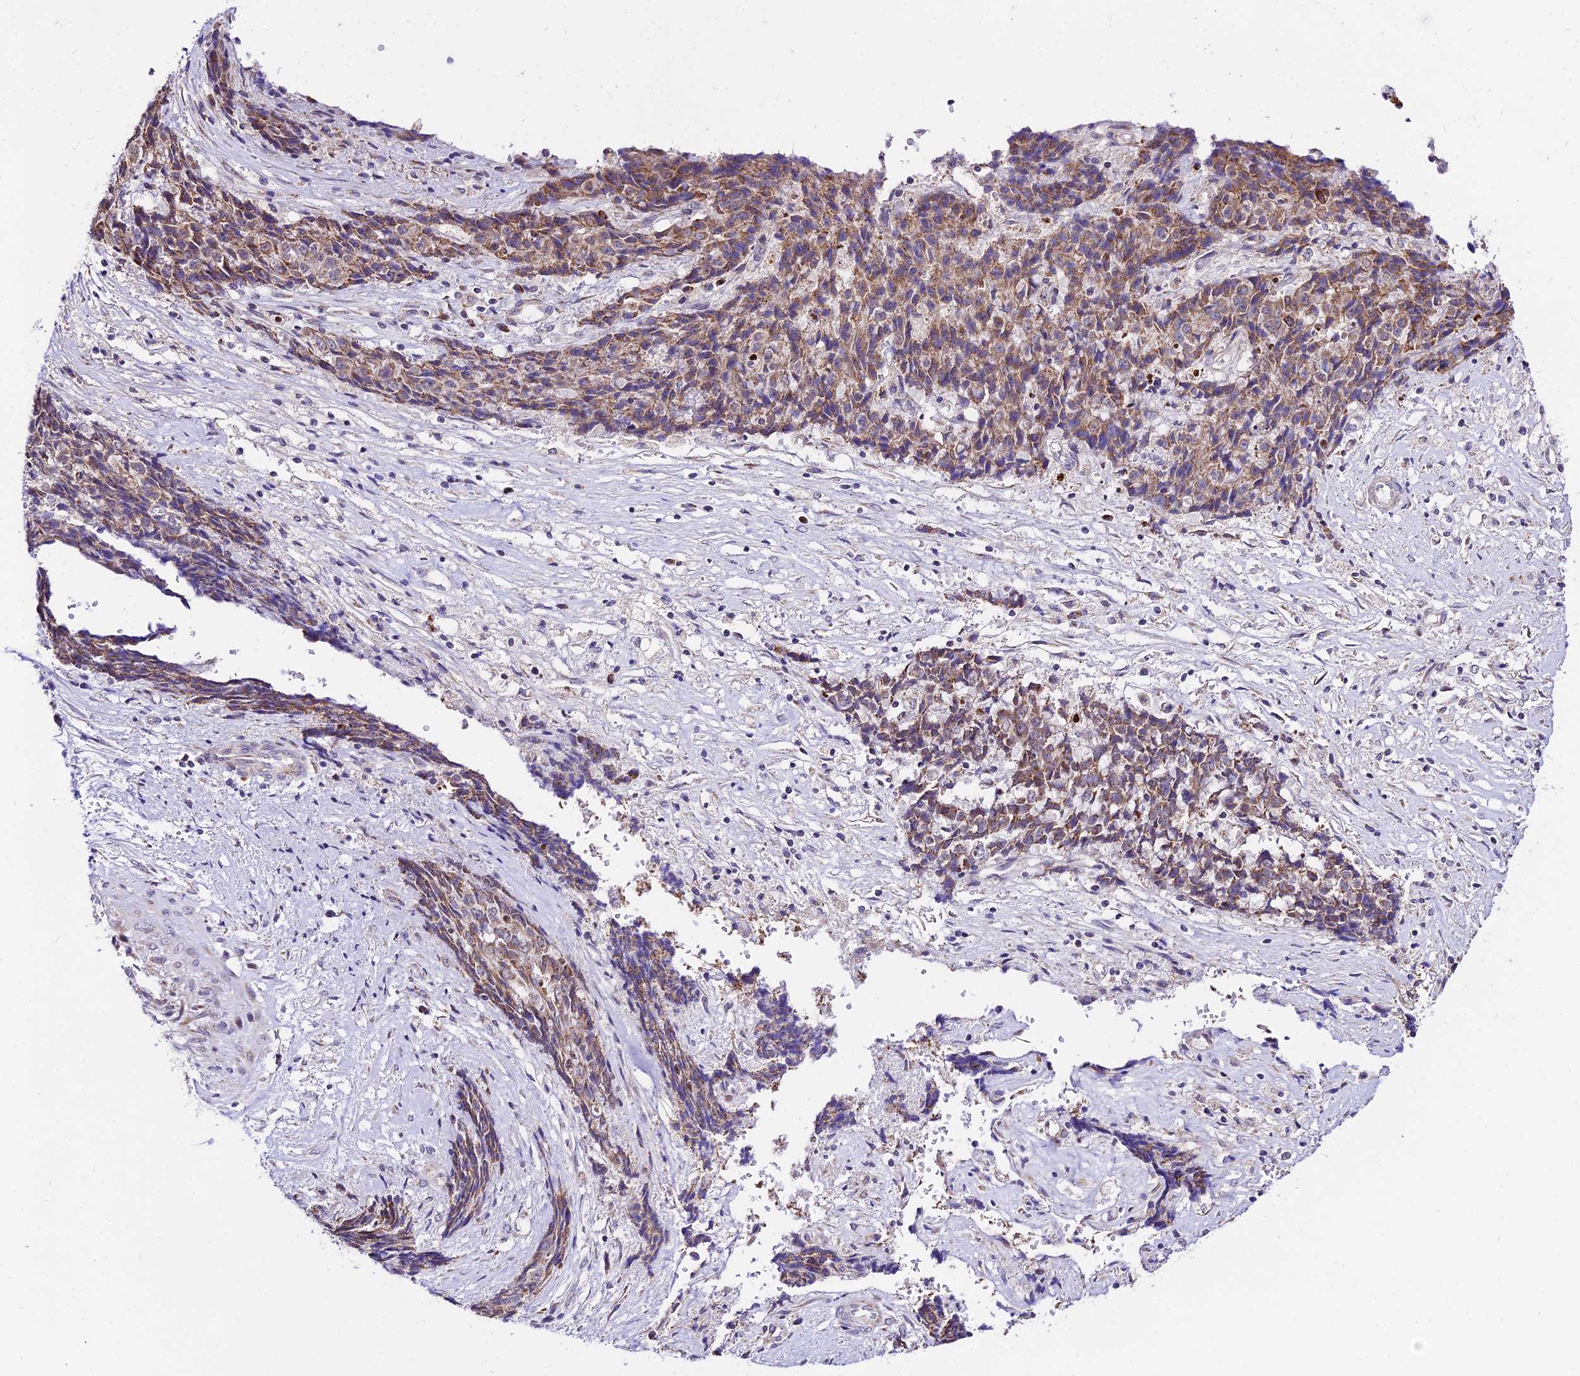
{"staining": {"intensity": "moderate", "quantity": ">75%", "location": "cytoplasmic/membranous"}, "tissue": "ovarian cancer", "cell_type": "Tumor cells", "image_type": "cancer", "snomed": [{"axis": "morphology", "description": "Carcinoma, endometroid"}, {"axis": "topography", "description": "Ovary"}], "caption": "IHC staining of ovarian cancer (endometroid carcinoma), which shows medium levels of moderate cytoplasmic/membranous staining in approximately >75% of tumor cells indicating moderate cytoplasmic/membranous protein expression. The staining was performed using DAB (3,3'-diaminobenzidine) (brown) for protein detection and nuclei were counterstained in hematoxylin (blue).", "gene": "ATP5PB", "patient": {"sex": "female", "age": 42}}